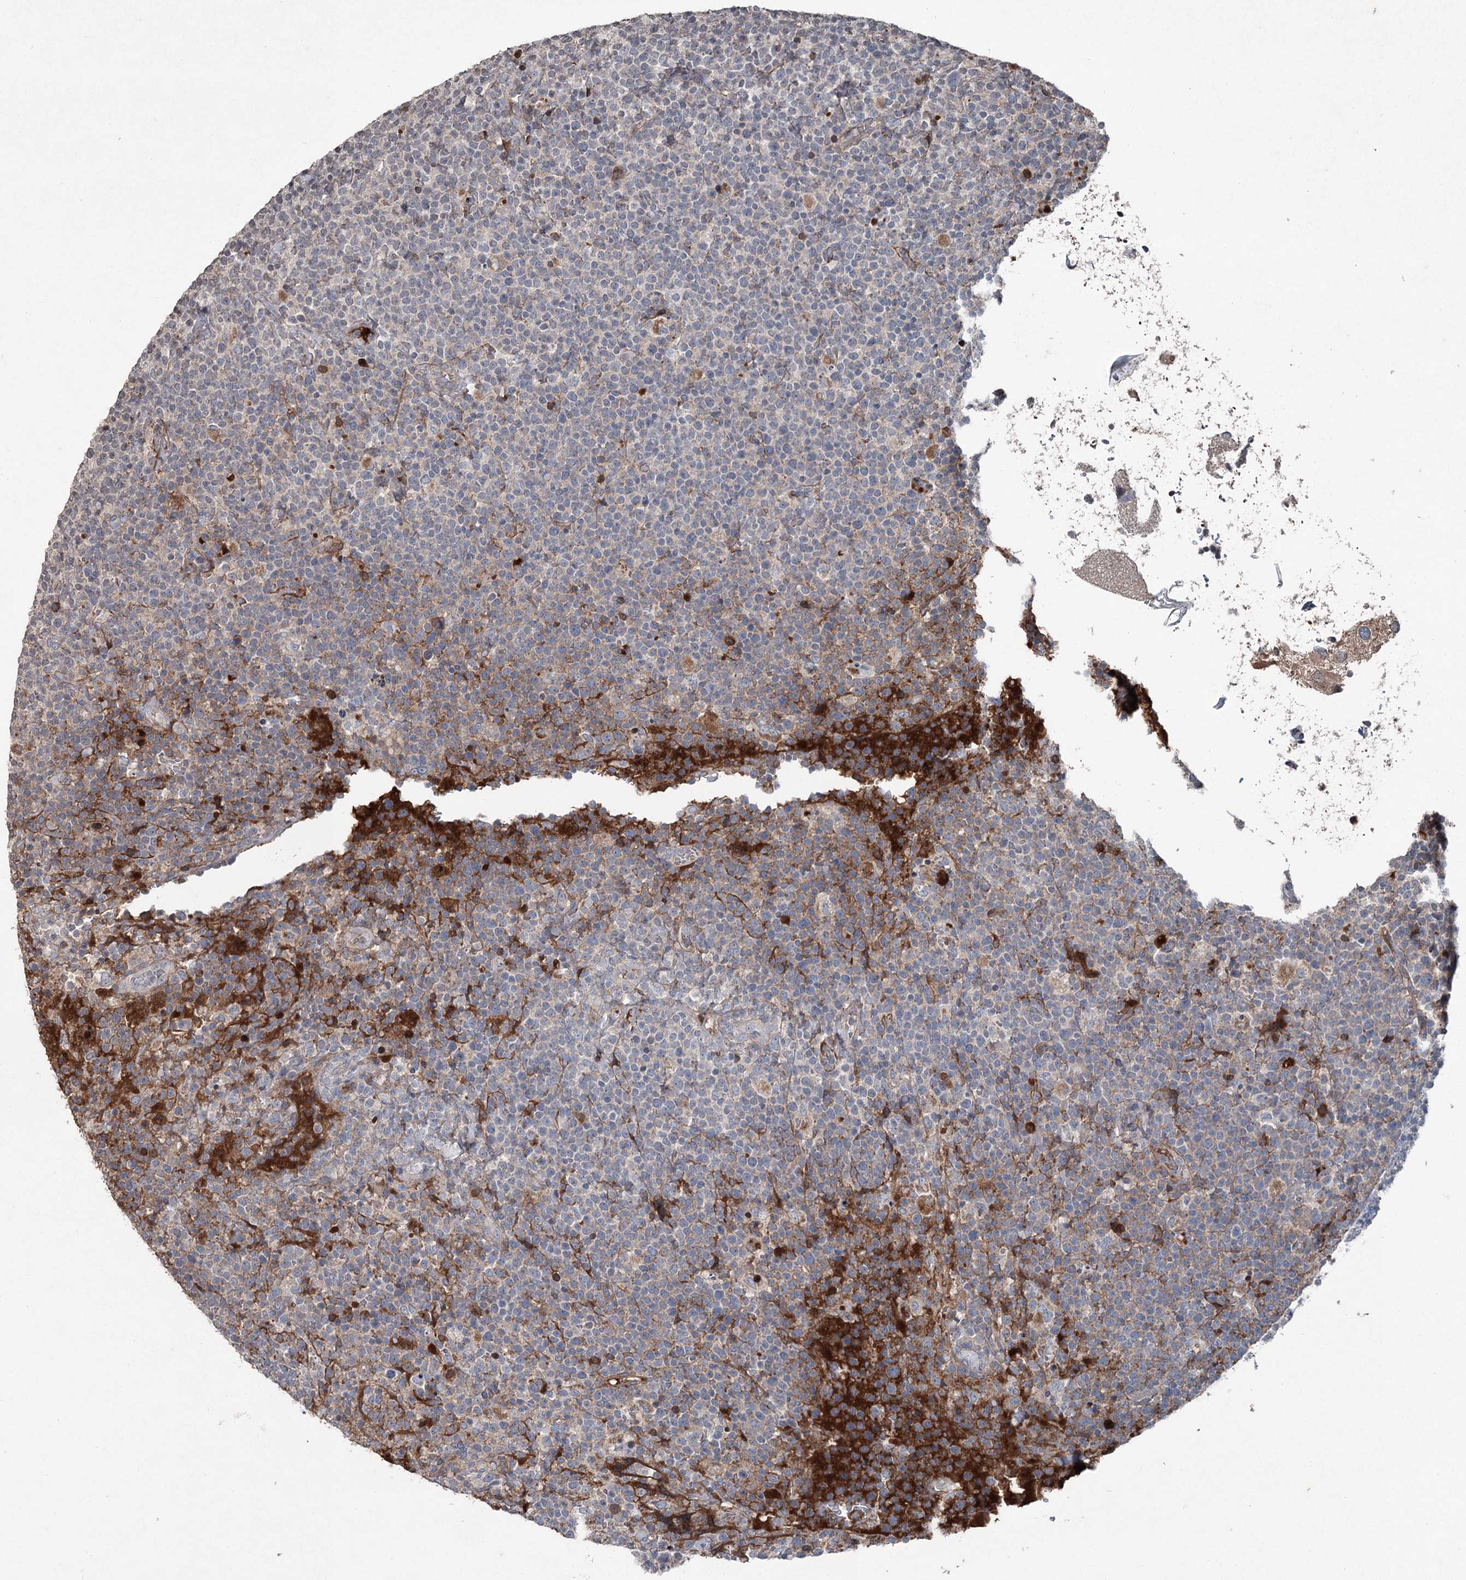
{"staining": {"intensity": "negative", "quantity": "none", "location": "none"}, "tissue": "lymphoma", "cell_type": "Tumor cells", "image_type": "cancer", "snomed": [{"axis": "morphology", "description": "Malignant lymphoma, non-Hodgkin's type, High grade"}, {"axis": "topography", "description": "Lymph node"}], "caption": "This is a photomicrograph of immunohistochemistry staining of lymphoma, which shows no expression in tumor cells.", "gene": "PGLYRP2", "patient": {"sex": "male", "age": 61}}